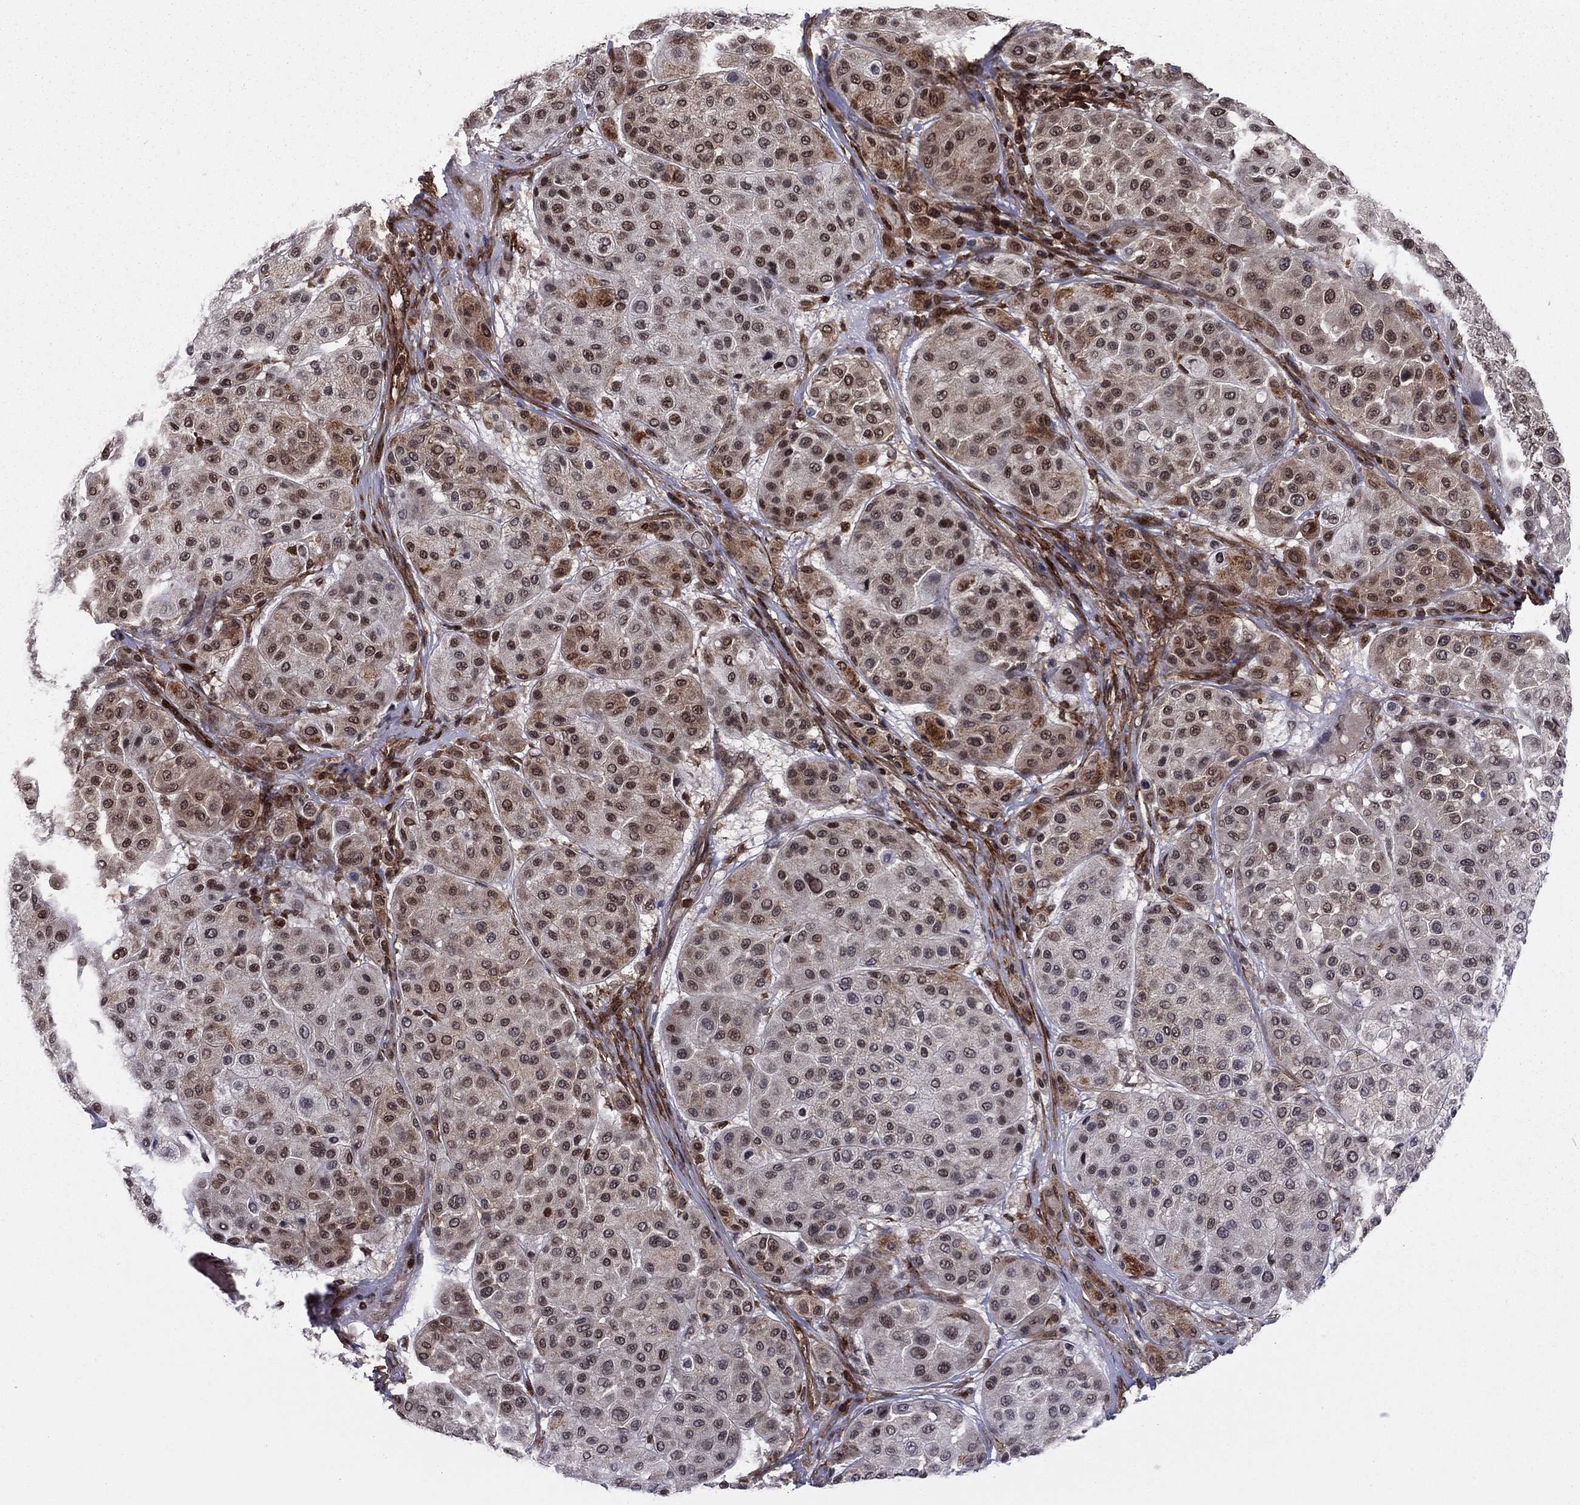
{"staining": {"intensity": "strong", "quantity": "<25%", "location": "nuclear"}, "tissue": "melanoma", "cell_type": "Tumor cells", "image_type": "cancer", "snomed": [{"axis": "morphology", "description": "Malignant melanoma, Metastatic site"}, {"axis": "topography", "description": "Smooth muscle"}], "caption": "Protein staining of malignant melanoma (metastatic site) tissue demonstrates strong nuclear expression in about <25% of tumor cells.", "gene": "SSX2IP", "patient": {"sex": "male", "age": 41}}